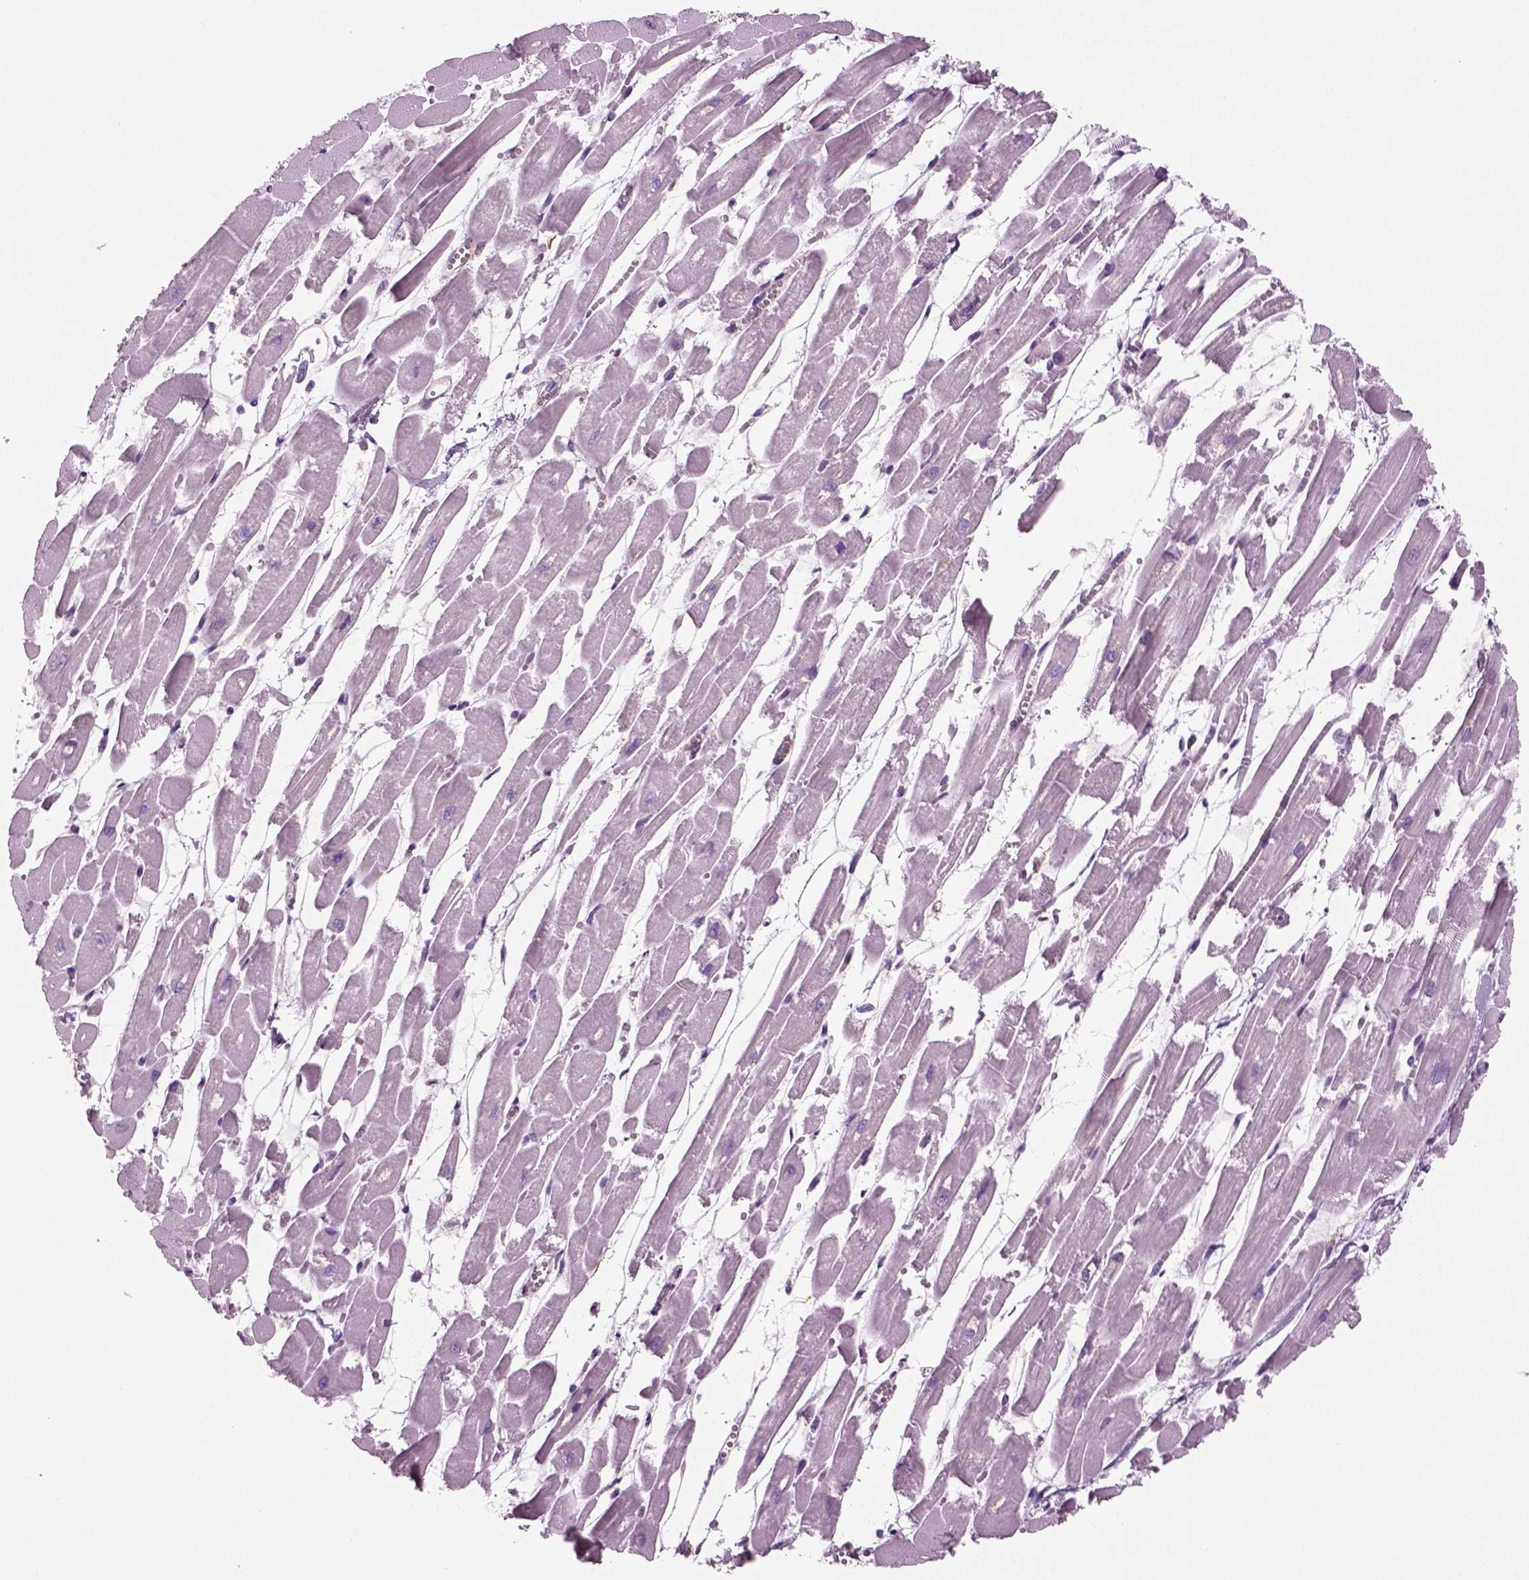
{"staining": {"intensity": "negative", "quantity": "none", "location": "none"}, "tissue": "heart muscle", "cell_type": "Cardiomyocytes", "image_type": "normal", "snomed": [{"axis": "morphology", "description": "Normal tissue, NOS"}, {"axis": "topography", "description": "Heart"}], "caption": "The micrograph shows no staining of cardiomyocytes in benign heart muscle. Brightfield microscopy of IHC stained with DAB (brown) and hematoxylin (blue), captured at high magnification.", "gene": "ACER3", "patient": {"sex": "female", "age": 52}}